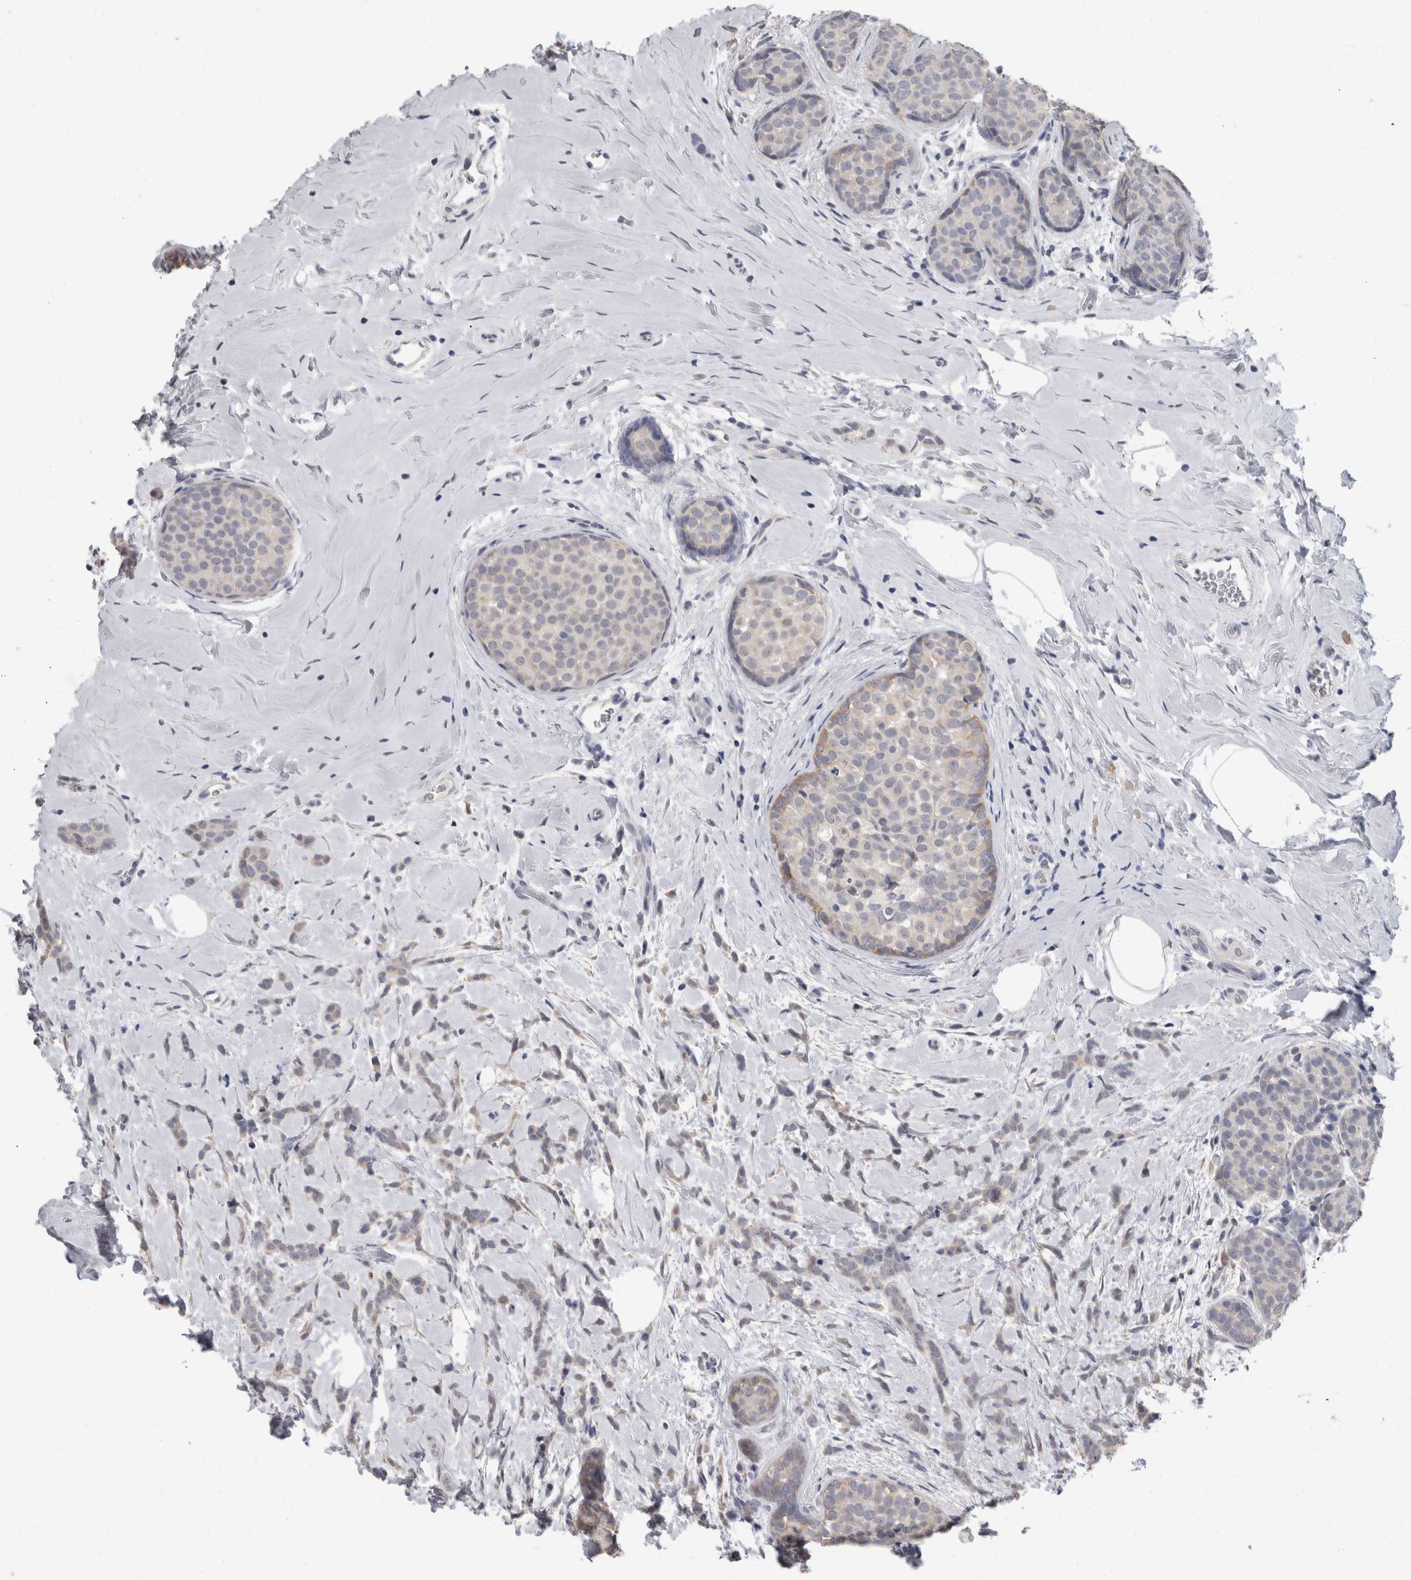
{"staining": {"intensity": "negative", "quantity": "none", "location": "none"}, "tissue": "breast cancer", "cell_type": "Tumor cells", "image_type": "cancer", "snomed": [{"axis": "morphology", "description": "Lobular carcinoma, in situ"}, {"axis": "morphology", "description": "Lobular carcinoma"}, {"axis": "topography", "description": "Breast"}], "caption": "Immunohistochemistry (IHC) of human lobular carcinoma in situ (breast) reveals no positivity in tumor cells.", "gene": "FHOD3", "patient": {"sex": "female", "age": 41}}